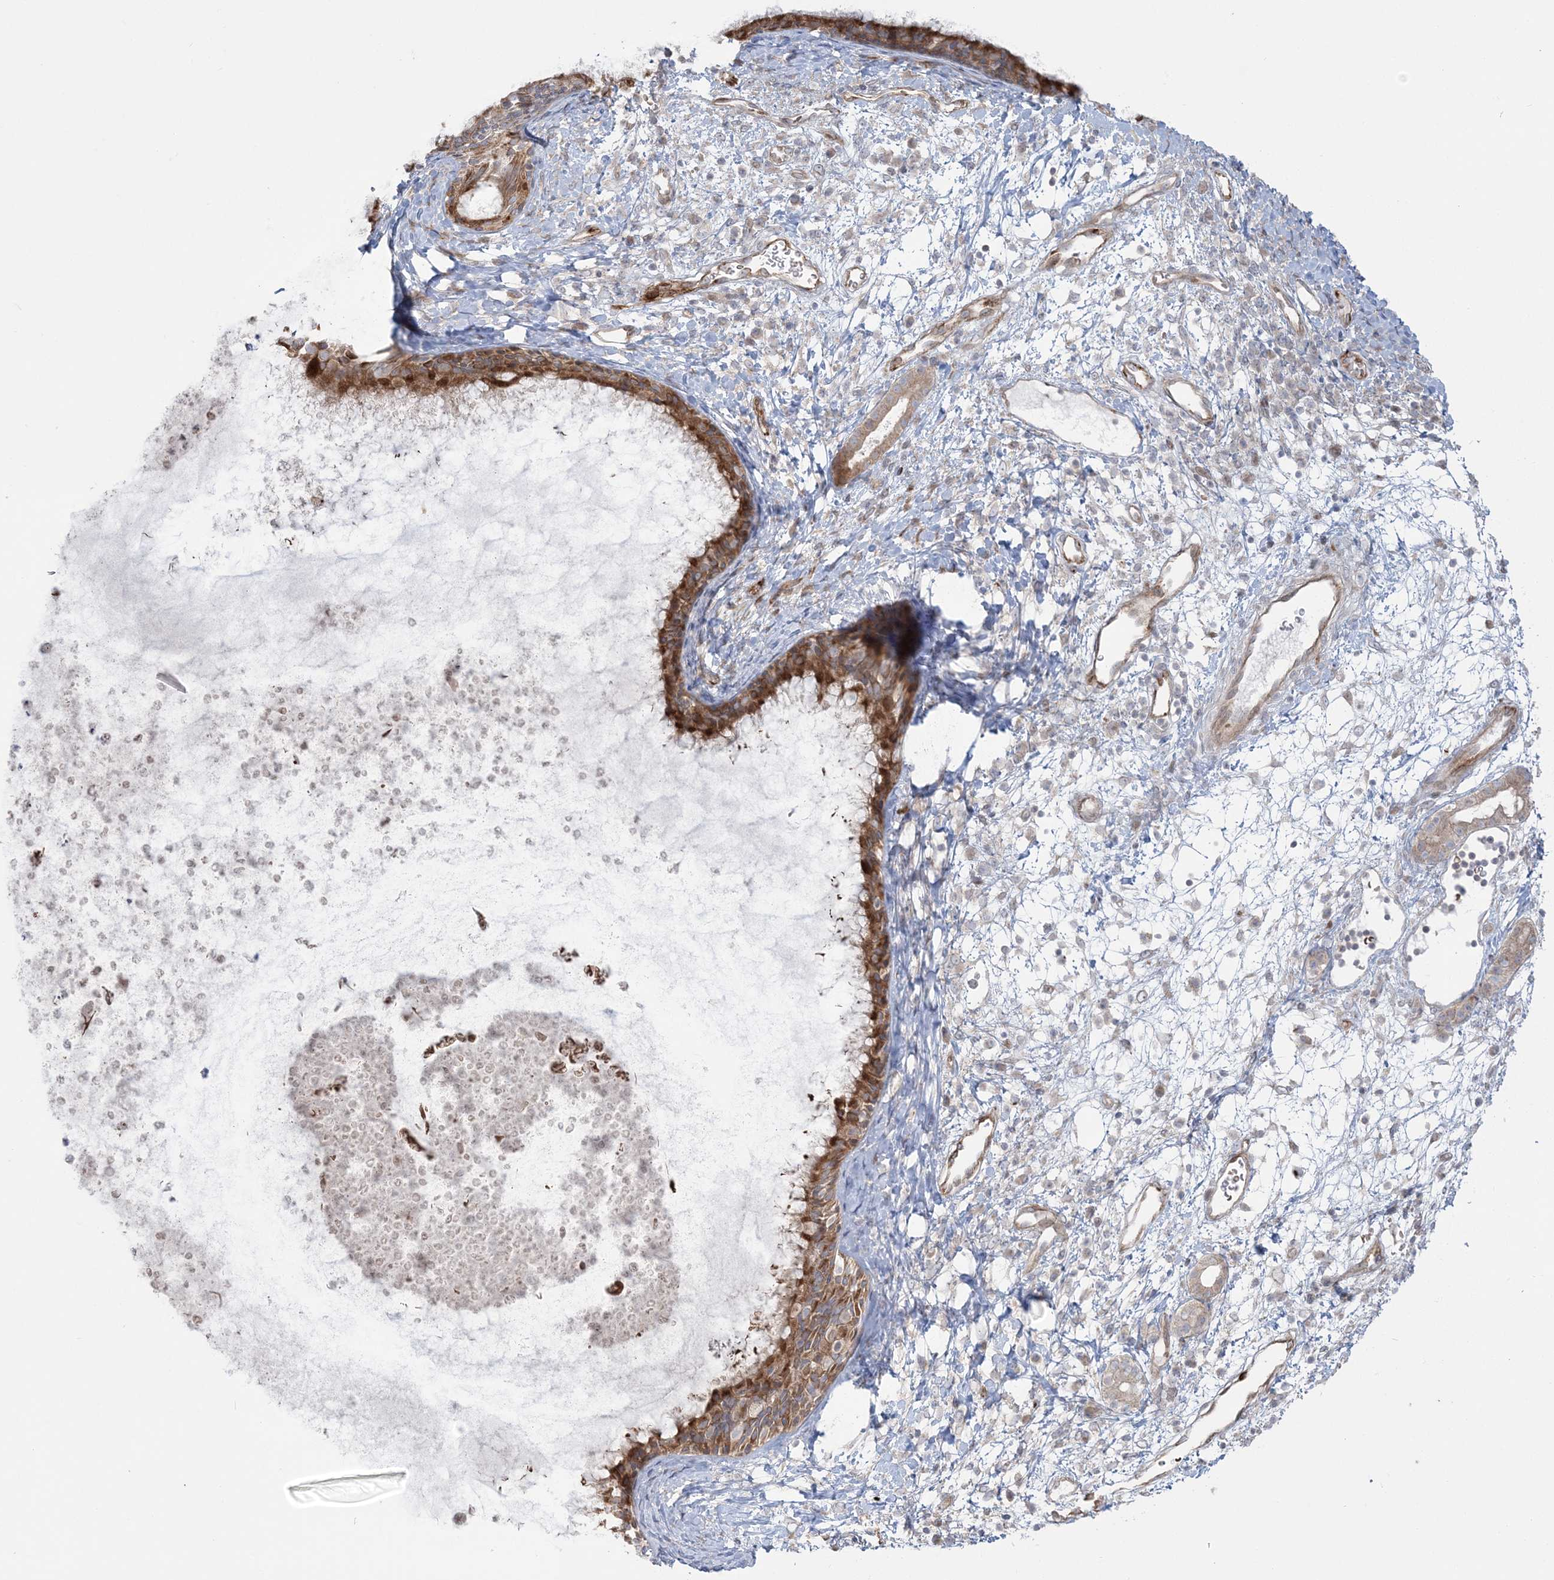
{"staining": {"intensity": "strong", "quantity": ">75%", "location": "cytoplasmic/membranous"}, "tissue": "nasopharynx", "cell_type": "Respiratory epithelial cells", "image_type": "normal", "snomed": [{"axis": "morphology", "description": "Normal tissue, NOS"}, {"axis": "topography", "description": "Nasopharynx"}], "caption": "Strong cytoplasmic/membranous staining for a protein is seen in approximately >75% of respiratory epithelial cells of benign nasopharynx using immunohistochemistry.", "gene": "NUDT9", "patient": {"sex": "male", "age": 22}}